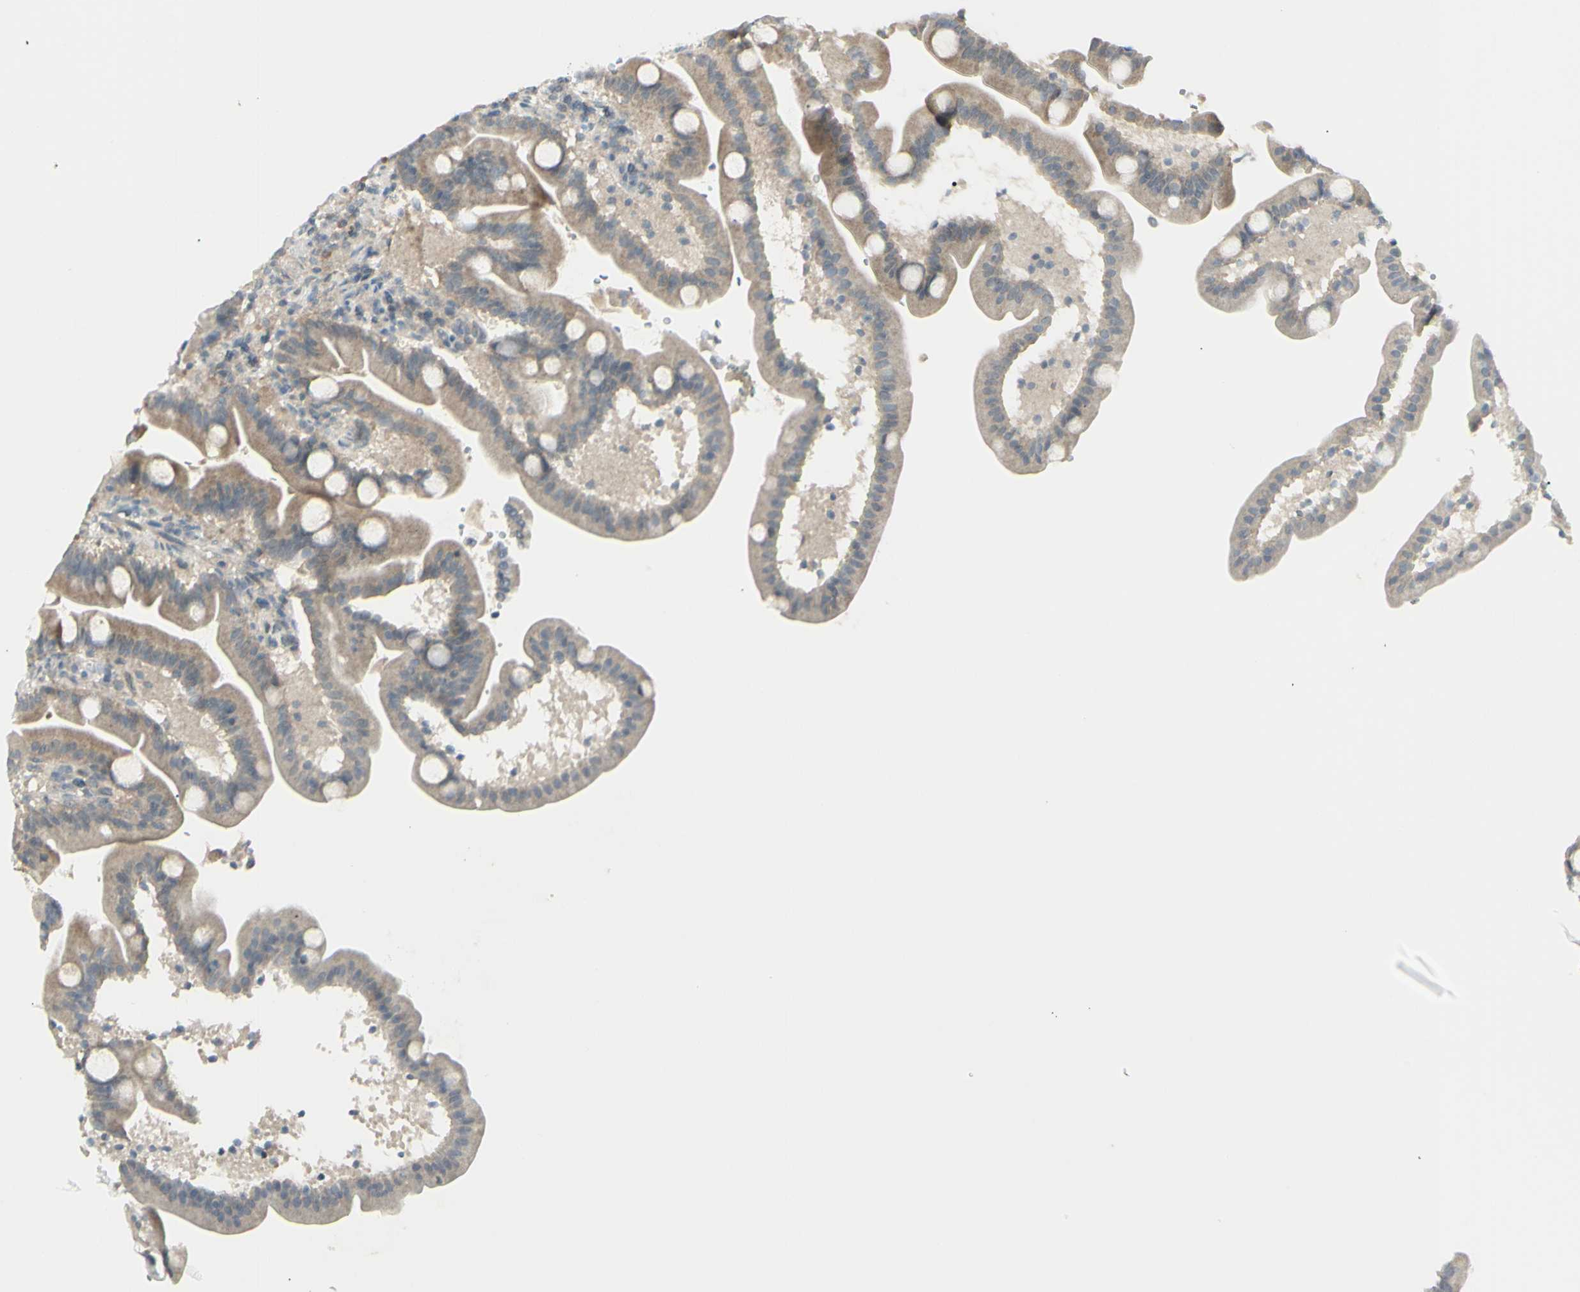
{"staining": {"intensity": "weak", "quantity": ">75%", "location": "cytoplasmic/membranous"}, "tissue": "duodenum", "cell_type": "Glandular cells", "image_type": "normal", "snomed": [{"axis": "morphology", "description": "Normal tissue, NOS"}, {"axis": "topography", "description": "Duodenum"}], "caption": "The micrograph exhibits immunohistochemical staining of benign duodenum. There is weak cytoplasmic/membranous staining is present in approximately >75% of glandular cells.", "gene": "SH3GL2", "patient": {"sex": "male", "age": 54}}